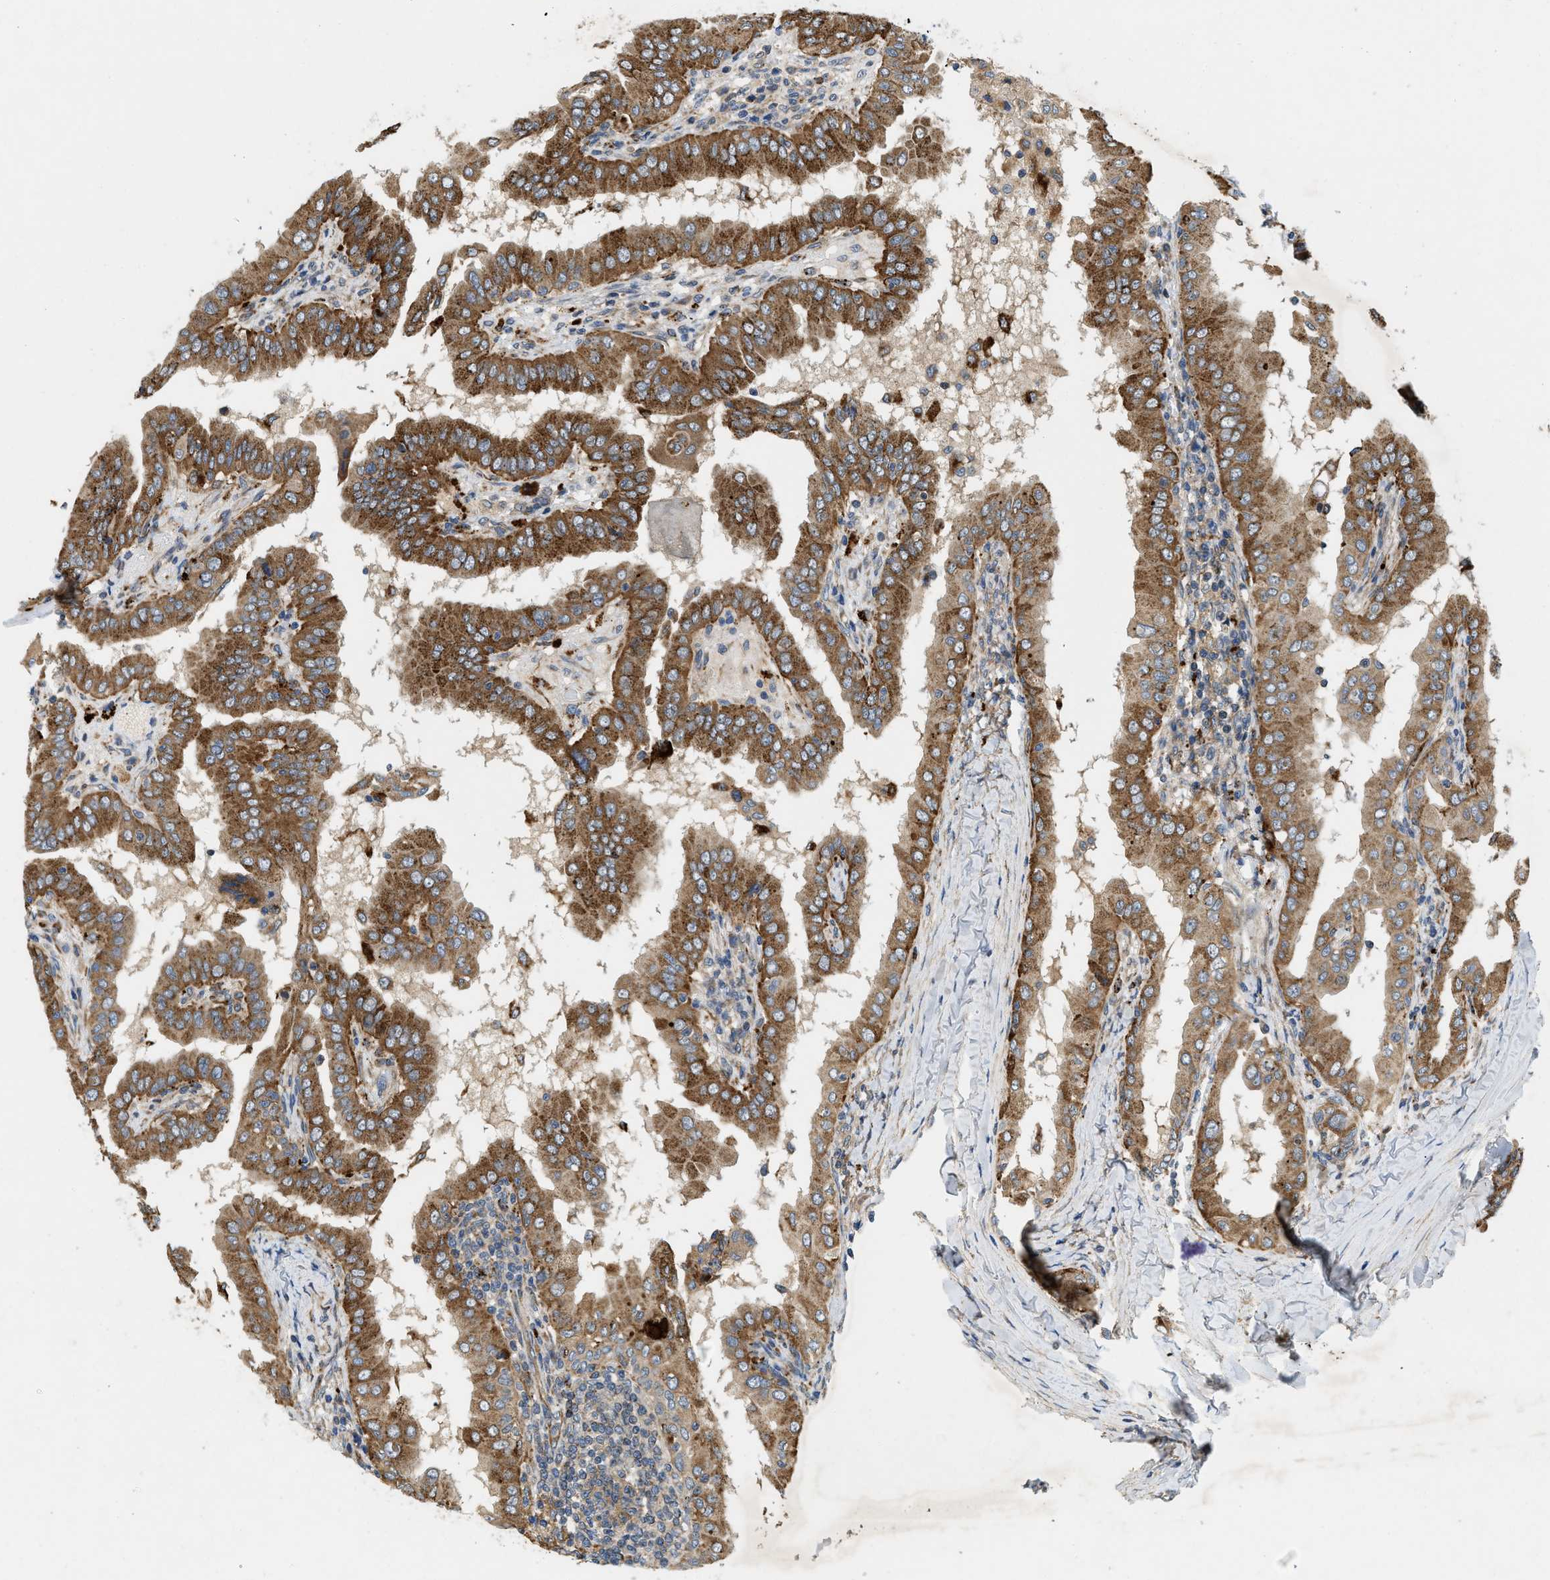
{"staining": {"intensity": "moderate", "quantity": ">75%", "location": "cytoplasmic/membranous"}, "tissue": "thyroid cancer", "cell_type": "Tumor cells", "image_type": "cancer", "snomed": [{"axis": "morphology", "description": "Papillary adenocarcinoma, NOS"}, {"axis": "topography", "description": "Thyroid gland"}], "caption": "High-magnification brightfield microscopy of thyroid cancer stained with DAB (brown) and counterstained with hematoxylin (blue). tumor cells exhibit moderate cytoplasmic/membranous expression is appreciated in approximately>75% of cells. The staining was performed using DAB (3,3'-diaminobenzidine), with brown indicating positive protein expression. Nuclei are stained blue with hematoxylin.", "gene": "ZNF599", "patient": {"sex": "male", "age": 33}}